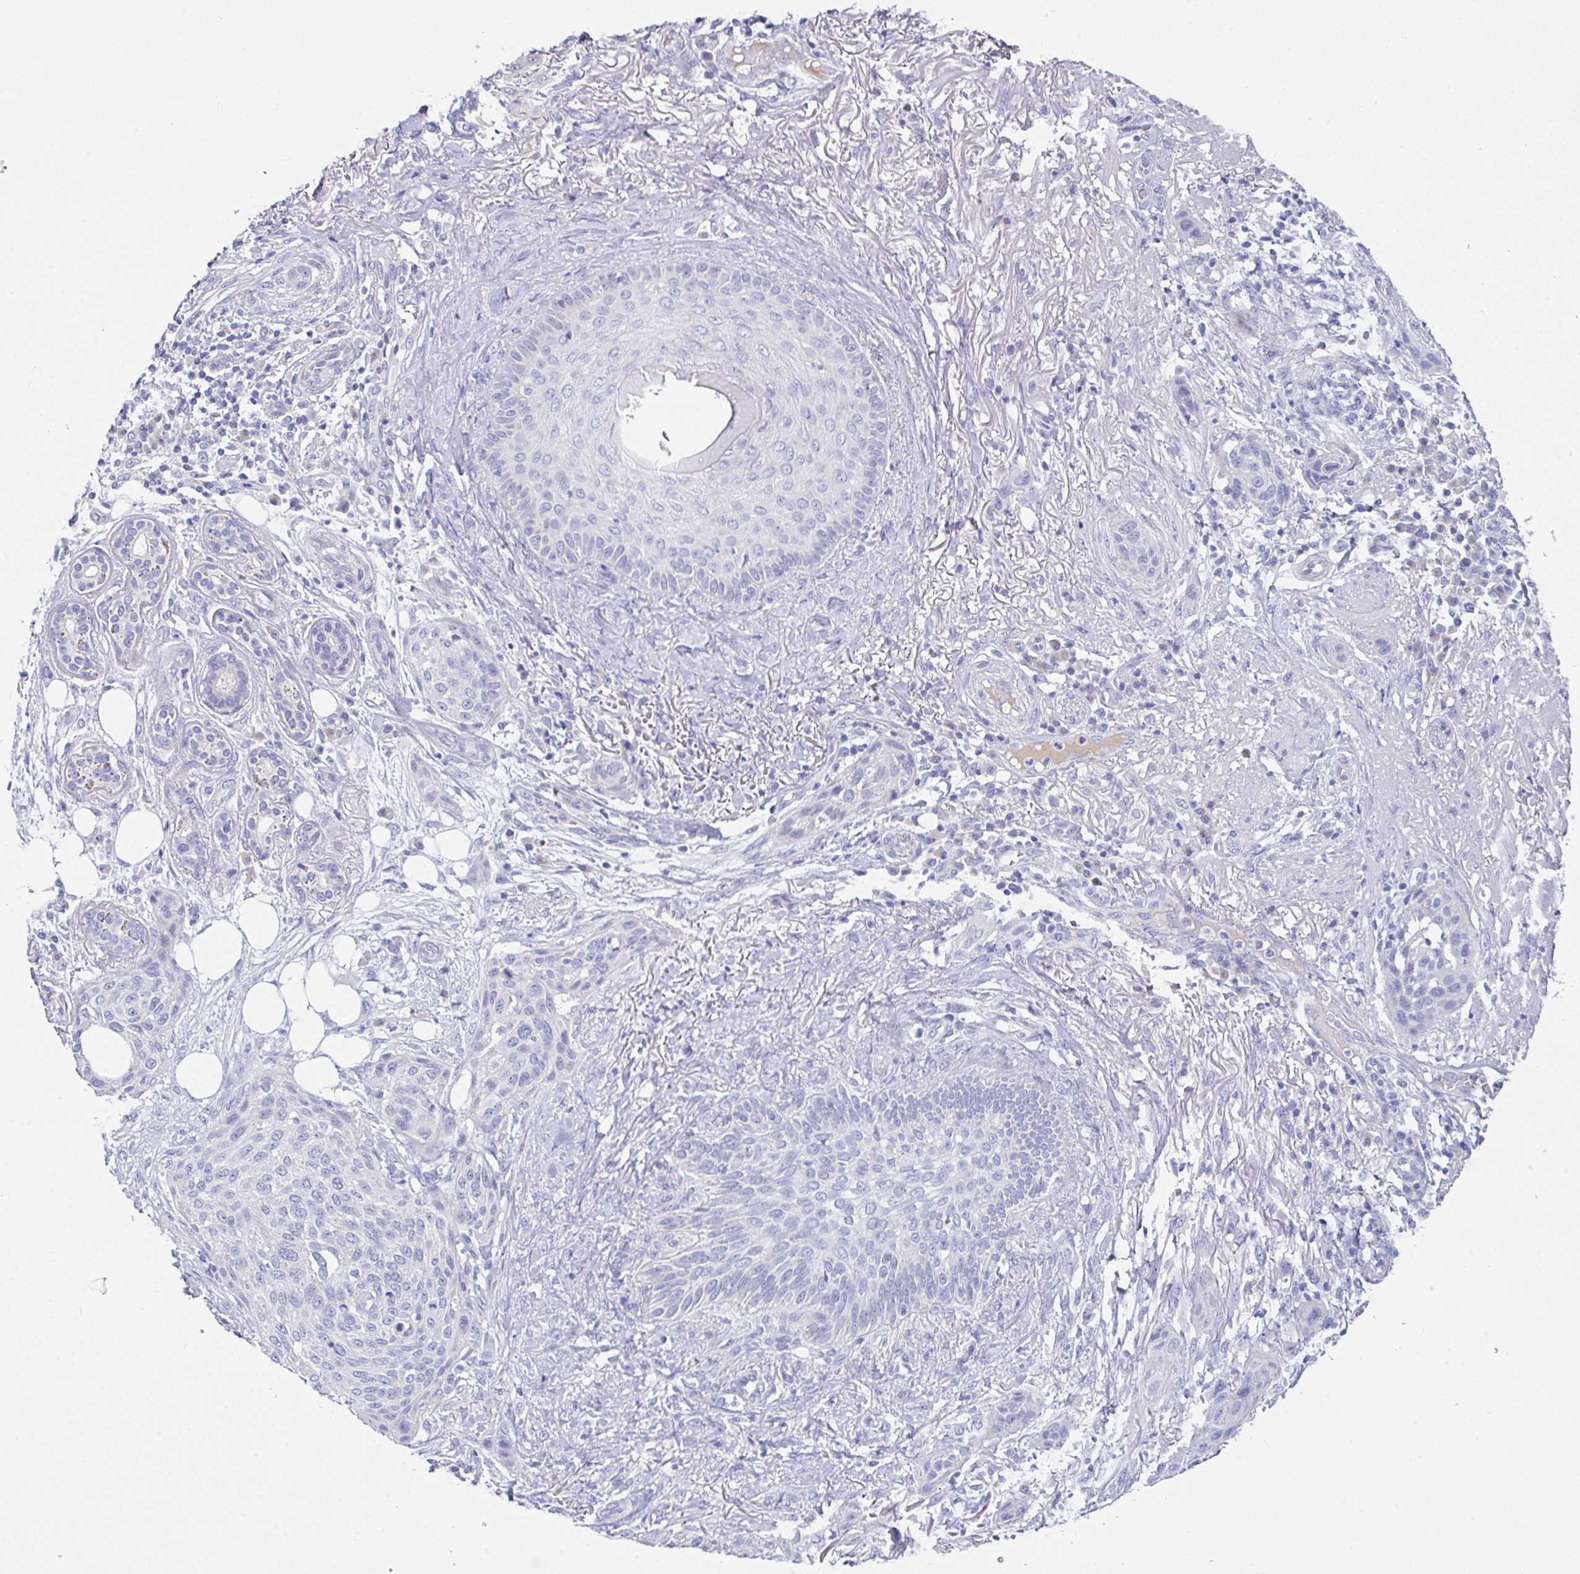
{"staining": {"intensity": "negative", "quantity": "none", "location": "none"}, "tissue": "skin cancer", "cell_type": "Tumor cells", "image_type": "cancer", "snomed": [{"axis": "morphology", "description": "Squamous cell carcinoma, NOS"}, {"axis": "topography", "description": "Skin"}], "caption": "High power microscopy histopathology image of an IHC image of skin squamous cell carcinoma, revealing no significant expression in tumor cells.", "gene": "SERPINE3", "patient": {"sex": "female", "age": 87}}